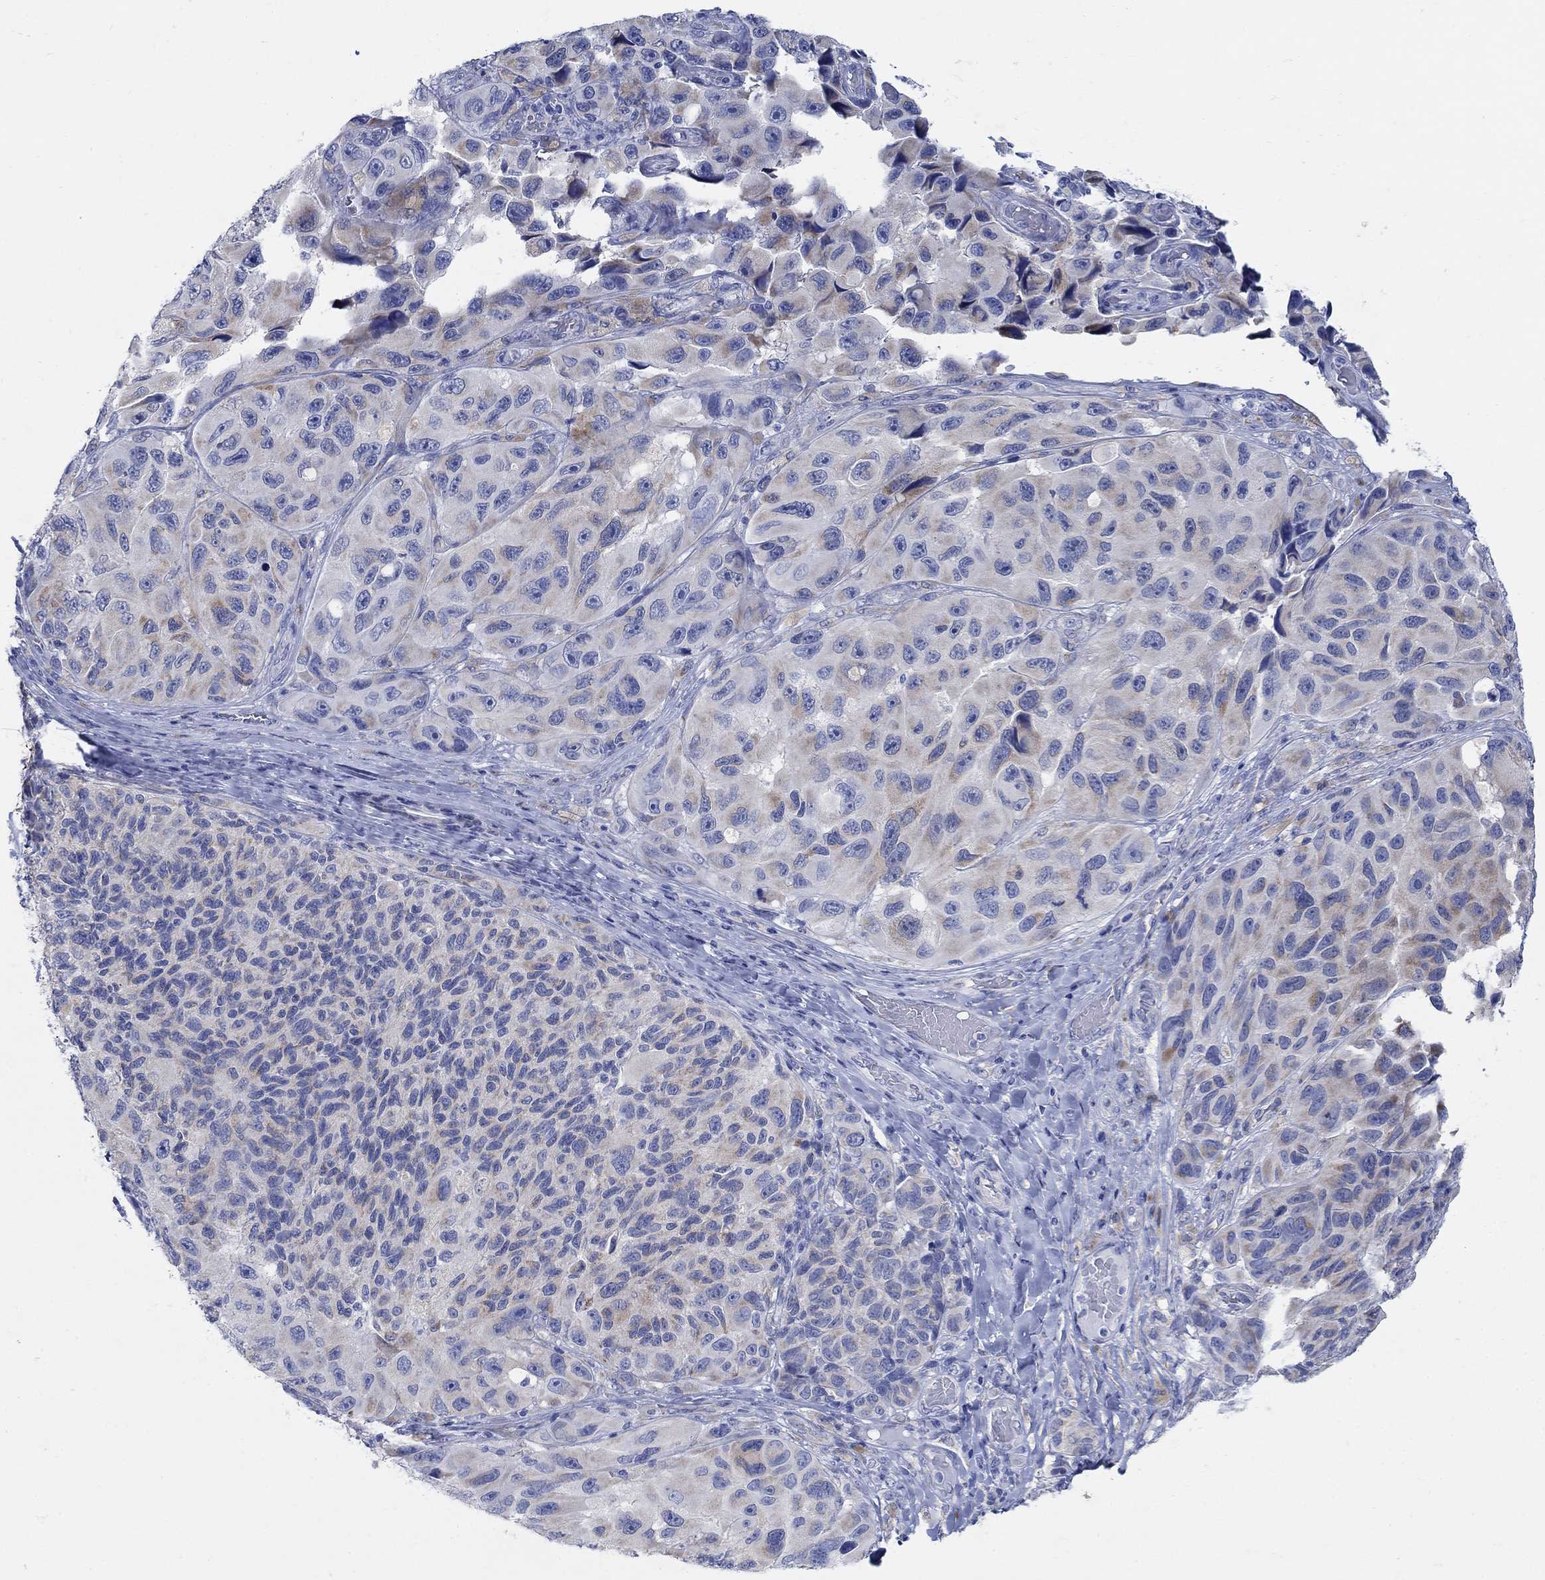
{"staining": {"intensity": "weak", "quantity": "25%-75%", "location": "cytoplasmic/membranous"}, "tissue": "melanoma", "cell_type": "Tumor cells", "image_type": "cancer", "snomed": [{"axis": "morphology", "description": "Malignant melanoma, NOS"}, {"axis": "topography", "description": "Skin"}], "caption": "Immunohistochemistry (IHC) of human melanoma demonstrates low levels of weak cytoplasmic/membranous positivity in approximately 25%-75% of tumor cells. (Stains: DAB (3,3'-diaminobenzidine) in brown, nuclei in blue, Microscopy: brightfield microscopy at high magnification).", "gene": "ZDHHC14", "patient": {"sex": "female", "age": 73}}